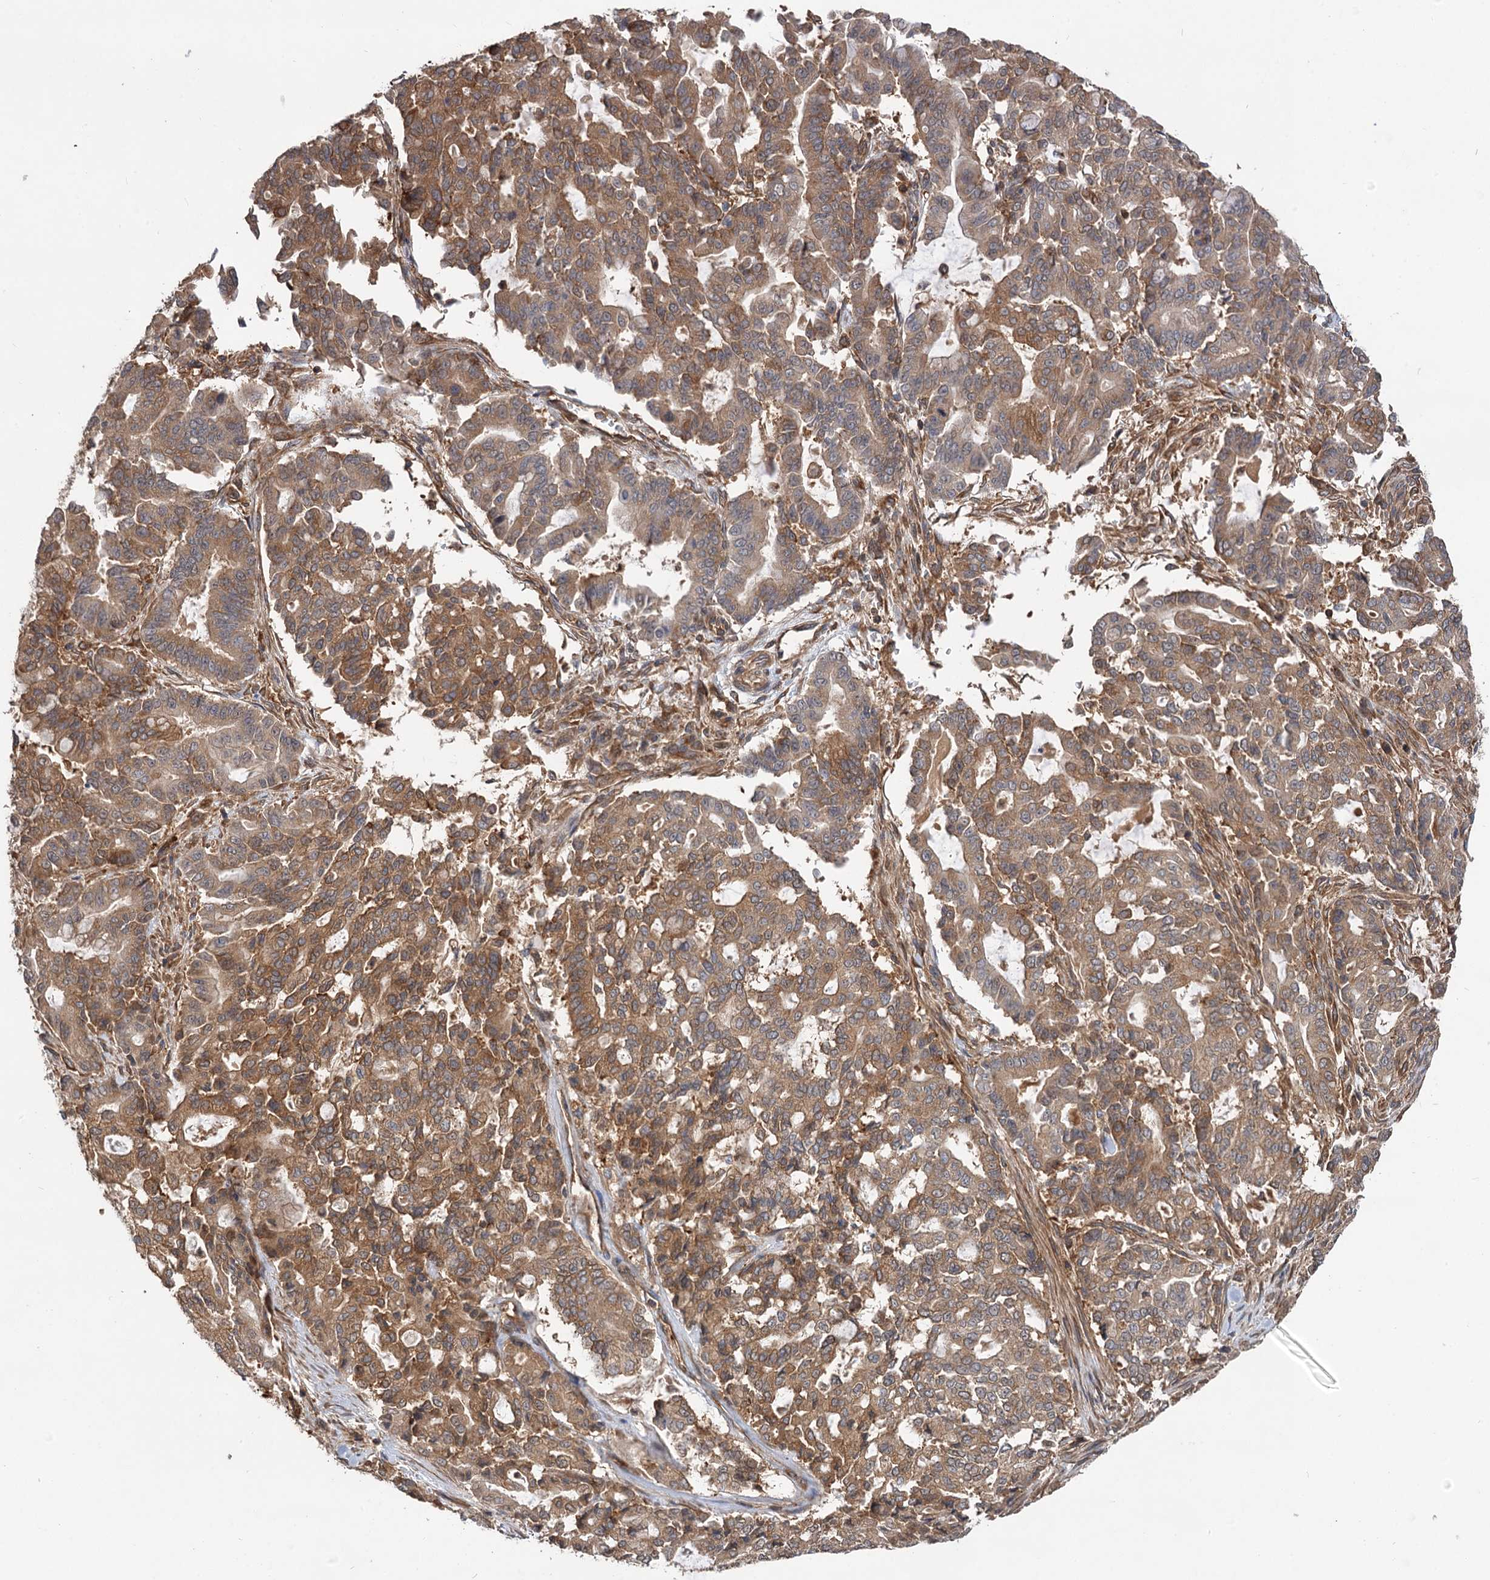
{"staining": {"intensity": "moderate", "quantity": ">75%", "location": "cytoplasmic/membranous"}, "tissue": "pancreatic cancer", "cell_type": "Tumor cells", "image_type": "cancer", "snomed": [{"axis": "morphology", "description": "Adenocarcinoma, NOS"}, {"axis": "topography", "description": "Pancreas"}], "caption": "Immunohistochemical staining of adenocarcinoma (pancreatic) exhibits medium levels of moderate cytoplasmic/membranous positivity in approximately >75% of tumor cells.", "gene": "PACS1", "patient": {"sex": "male", "age": 63}}